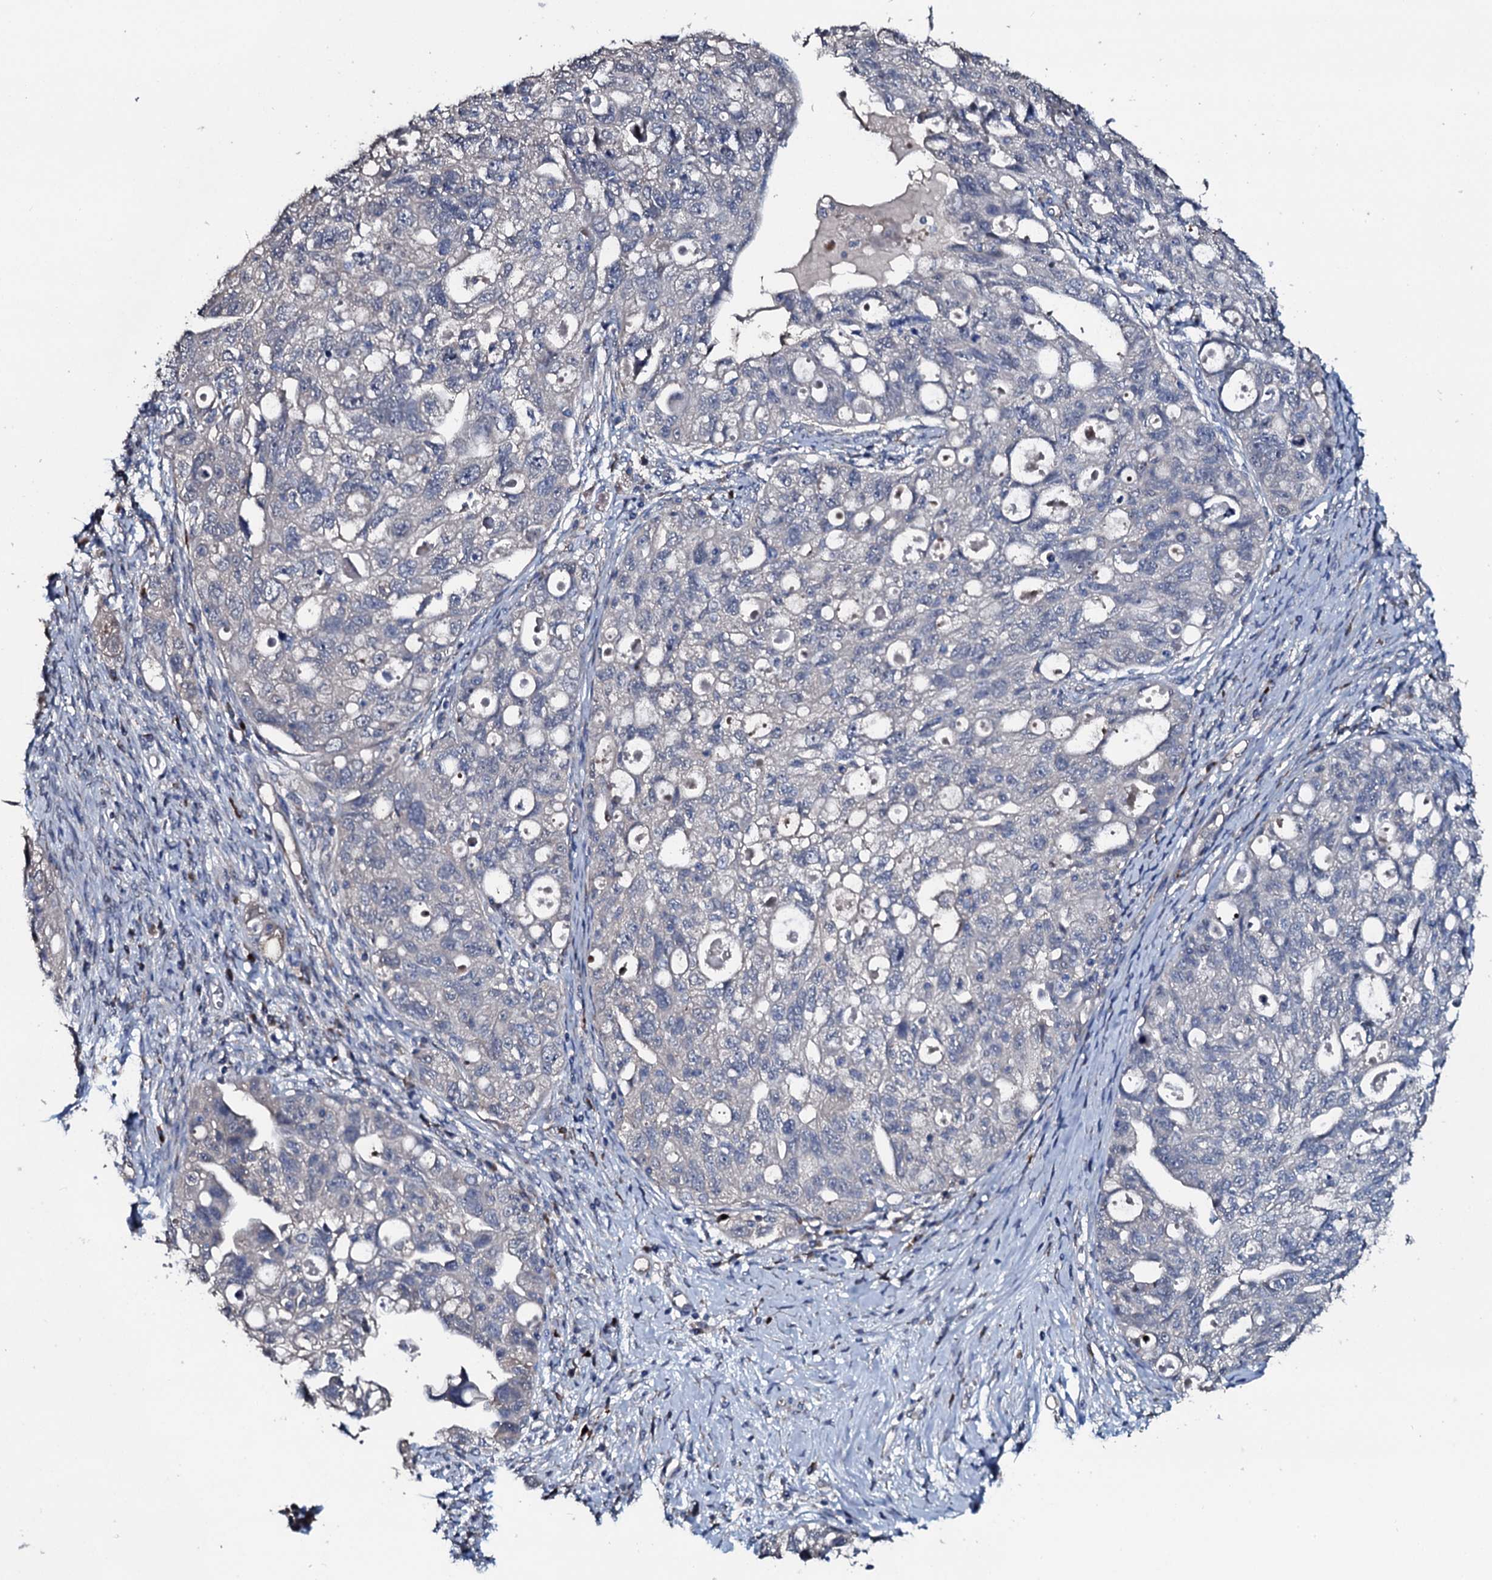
{"staining": {"intensity": "negative", "quantity": "none", "location": "none"}, "tissue": "ovarian cancer", "cell_type": "Tumor cells", "image_type": "cancer", "snomed": [{"axis": "morphology", "description": "Carcinoma, NOS"}, {"axis": "morphology", "description": "Cystadenocarcinoma, serous, NOS"}, {"axis": "topography", "description": "Ovary"}], "caption": "A histopathology image of human serous cystadenocarcinoma (ovarian) is negative for staining in tumor cells.", "gene": "IL12B", "patient": {"sex": "female", "age": 69}}